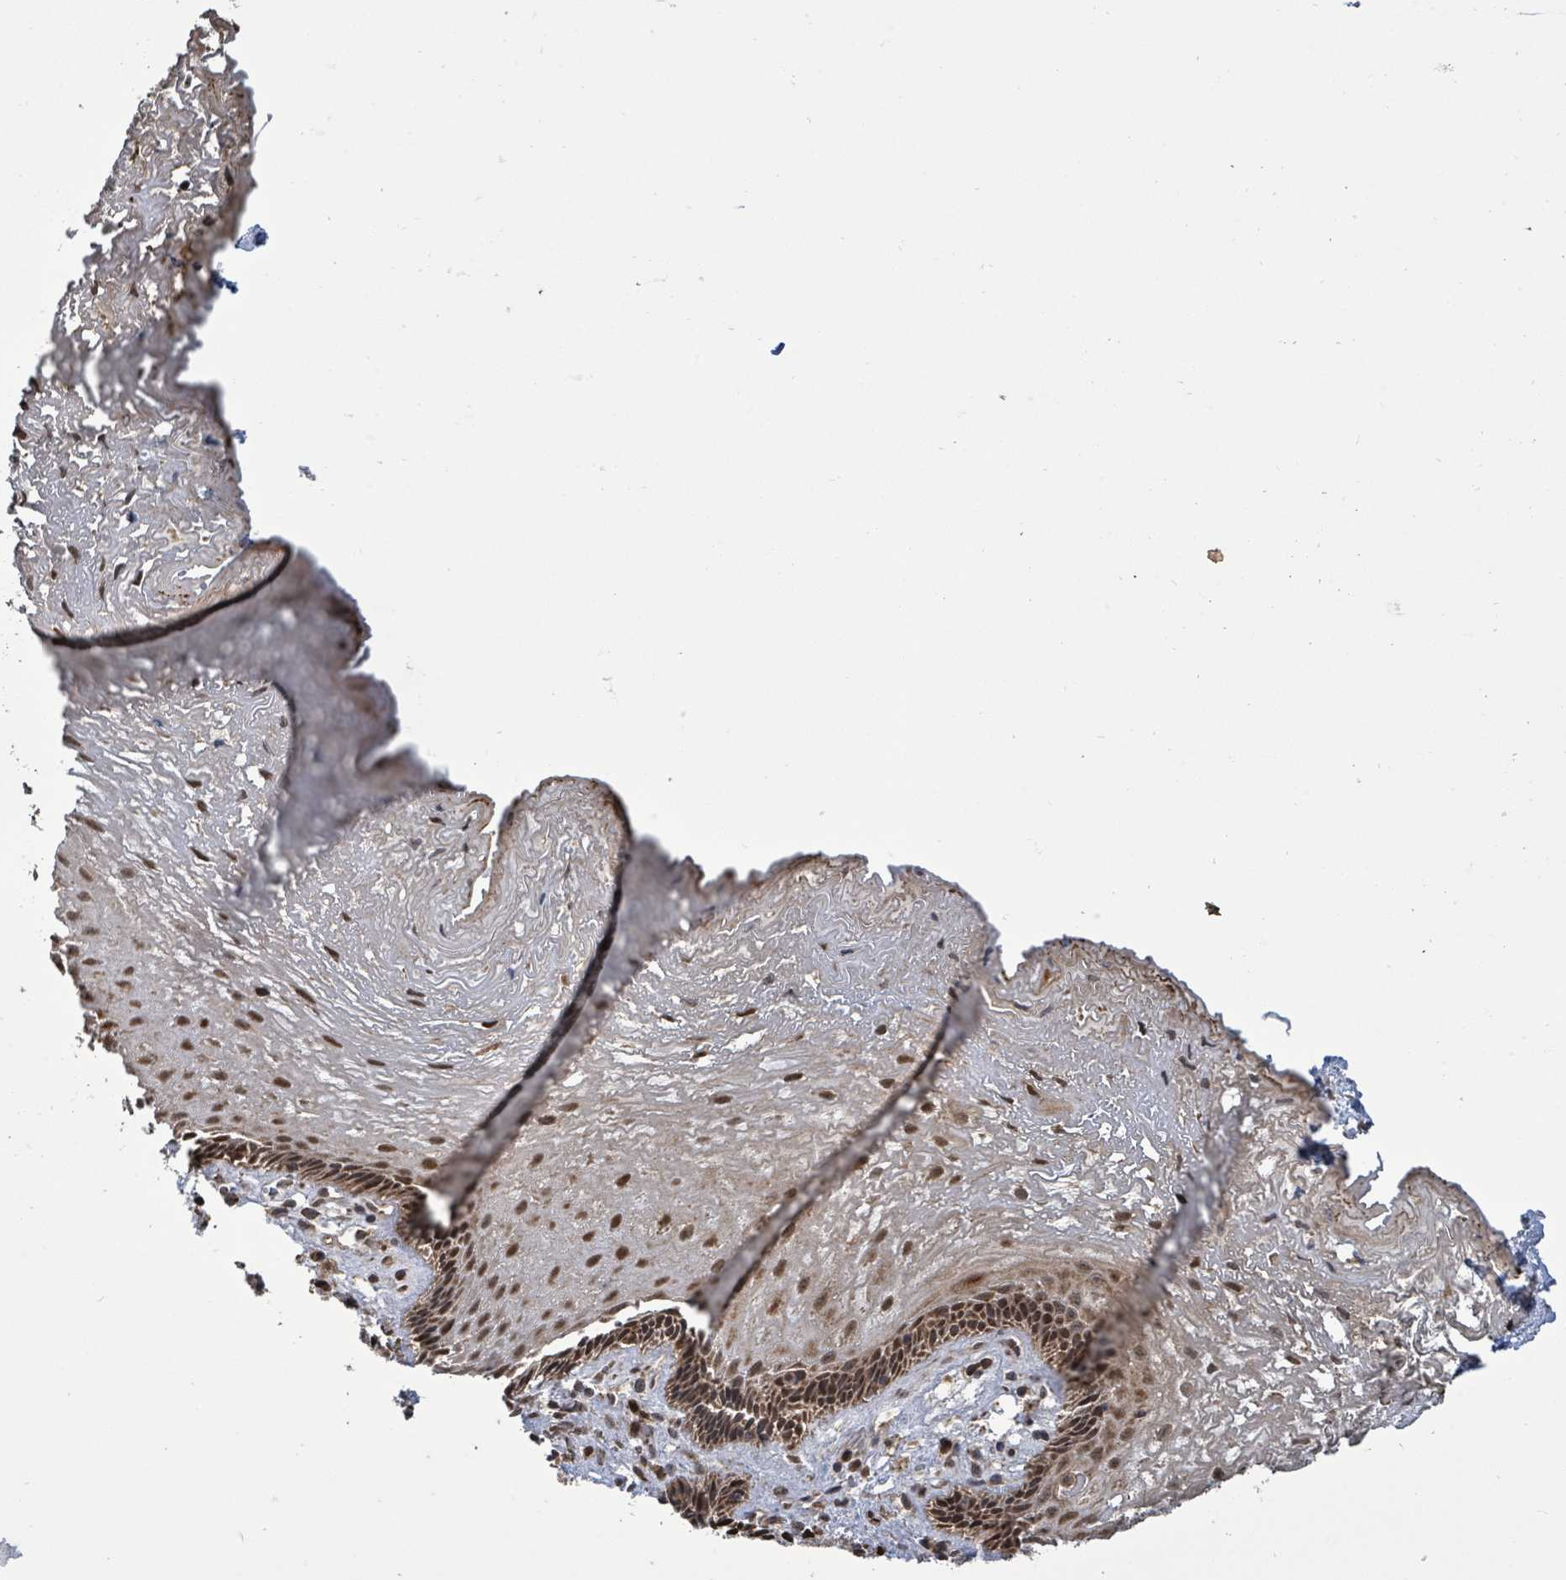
{"staining": {"intensity": "moderate", "quantity": "25%-75%", "location": "cytoplasmic/membranous,nuclear"}, "tissue": "esophagus", "cell_type": "Squamous epithelial cells", "image_type": "normal", "snomed": [{"axis": "morphology", "description": "Normal tissue, NOS"}, {"axis": "topography", "description": "Esophagus"}], "caption": "IHC histopathology image of unremarkable esophagus: esophagus stained using immunohistochemistry exhibits medium levels of moderate protein expression localized specifically in the cytoplasmic/membranous,nuclear of squamous epithelial cells, appearing as a cytoplasmic/membranous,nuclear brown color.", "gene": "COQ6", "patient": {"sex": "male", "age": 60}}